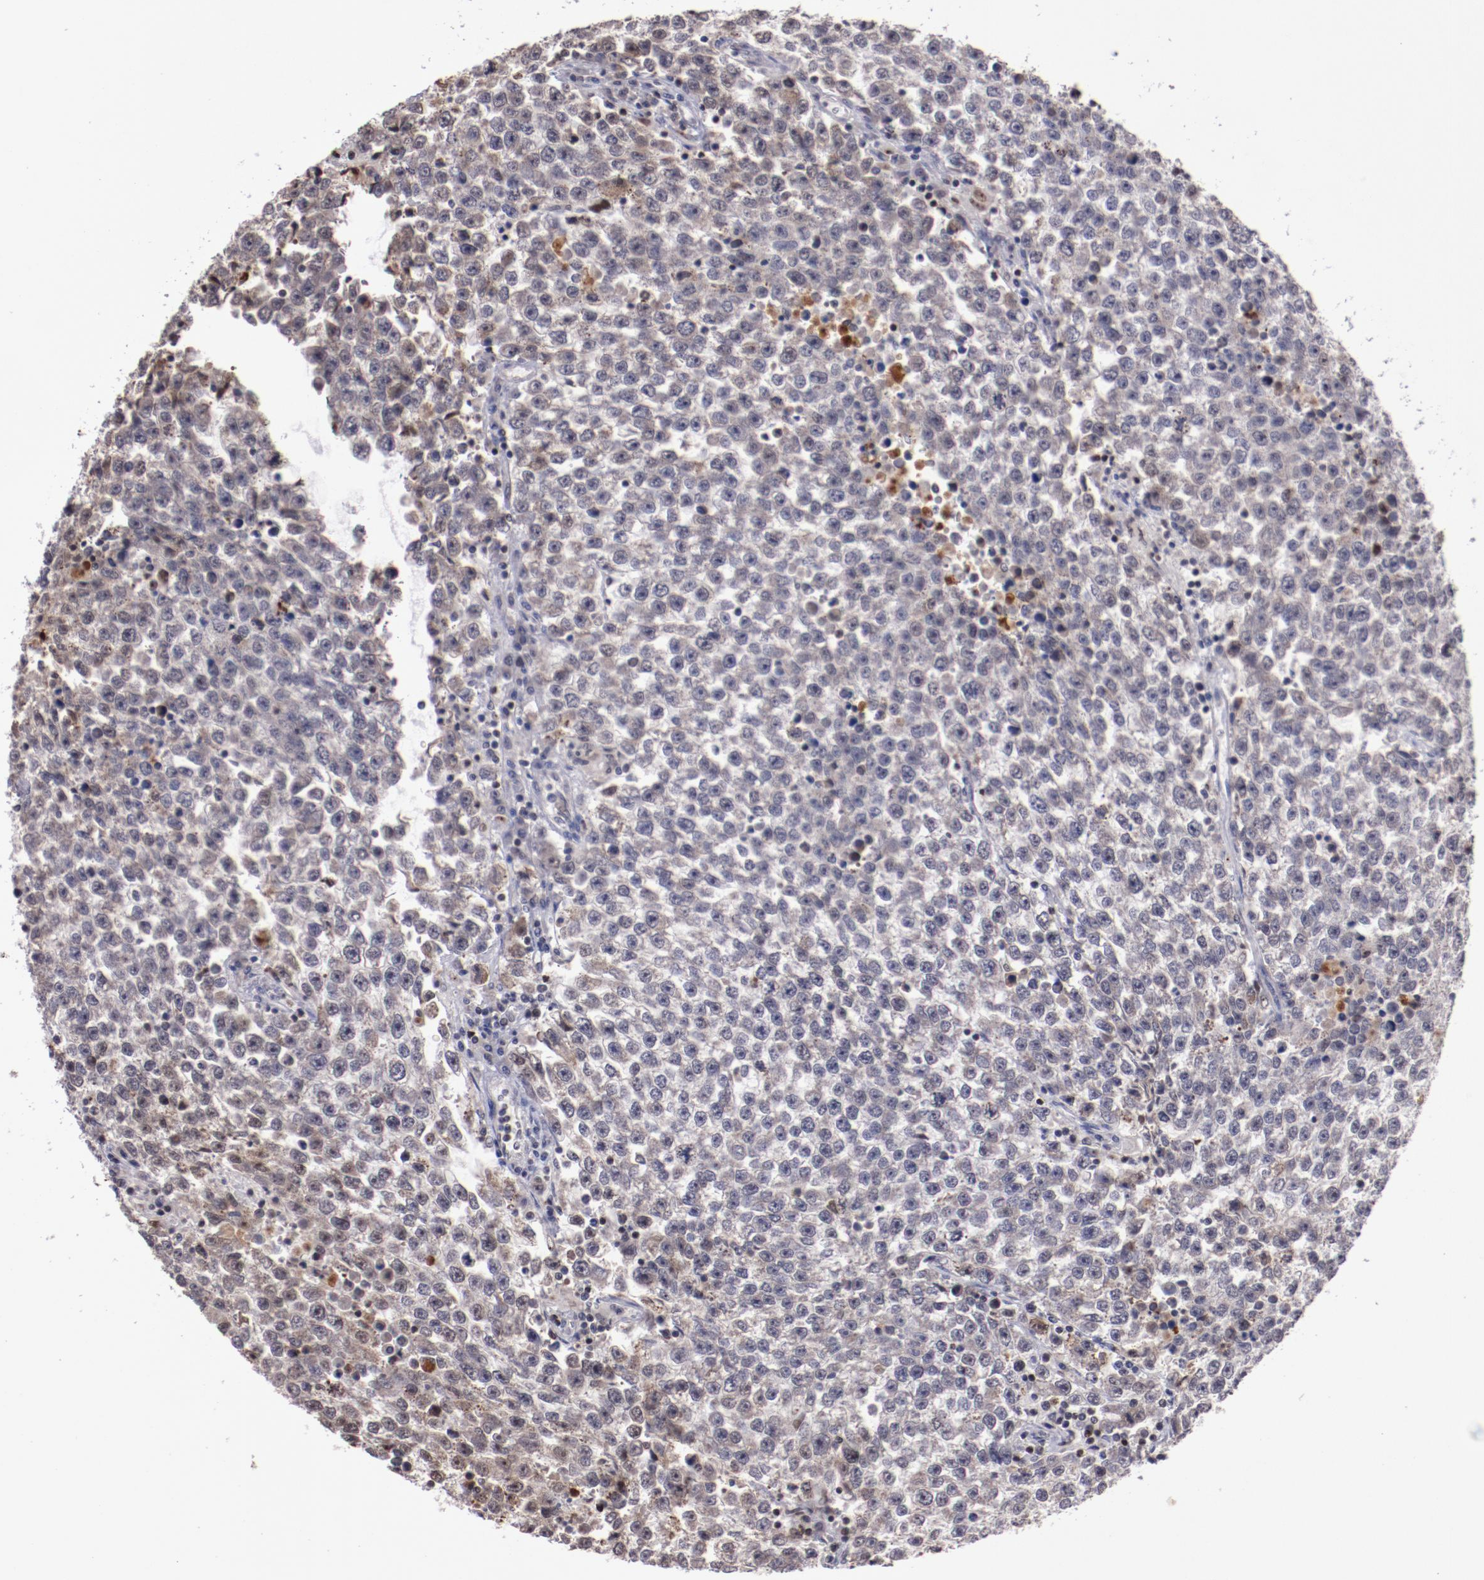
{"staining": {"intensity": "weak", "quantity": "25%-75%", "location": "cytoplasmic/membranous,nuclear"}, "tissue": "testis cancer", "cell_type": "Tumor cells", "image_type": "cancer", "snomed": [{"axis": "morphology", "description": "Seminoma, NOS"}, {"axis": "topography", "description": "Testis"}], "caption": "A brown stain labels weak cytoplasmic/membranous and nuclear positivity of a protein in testis cancer (seminoma) tumor cells. (Stains: DAB (3,3'-diaminobenzidine) in brown, nuclei in blue, Microscopy: brightfield microscopy at high magnification).", "gene": "DDX24", "patient": {"sex": "male", "age": 36}}